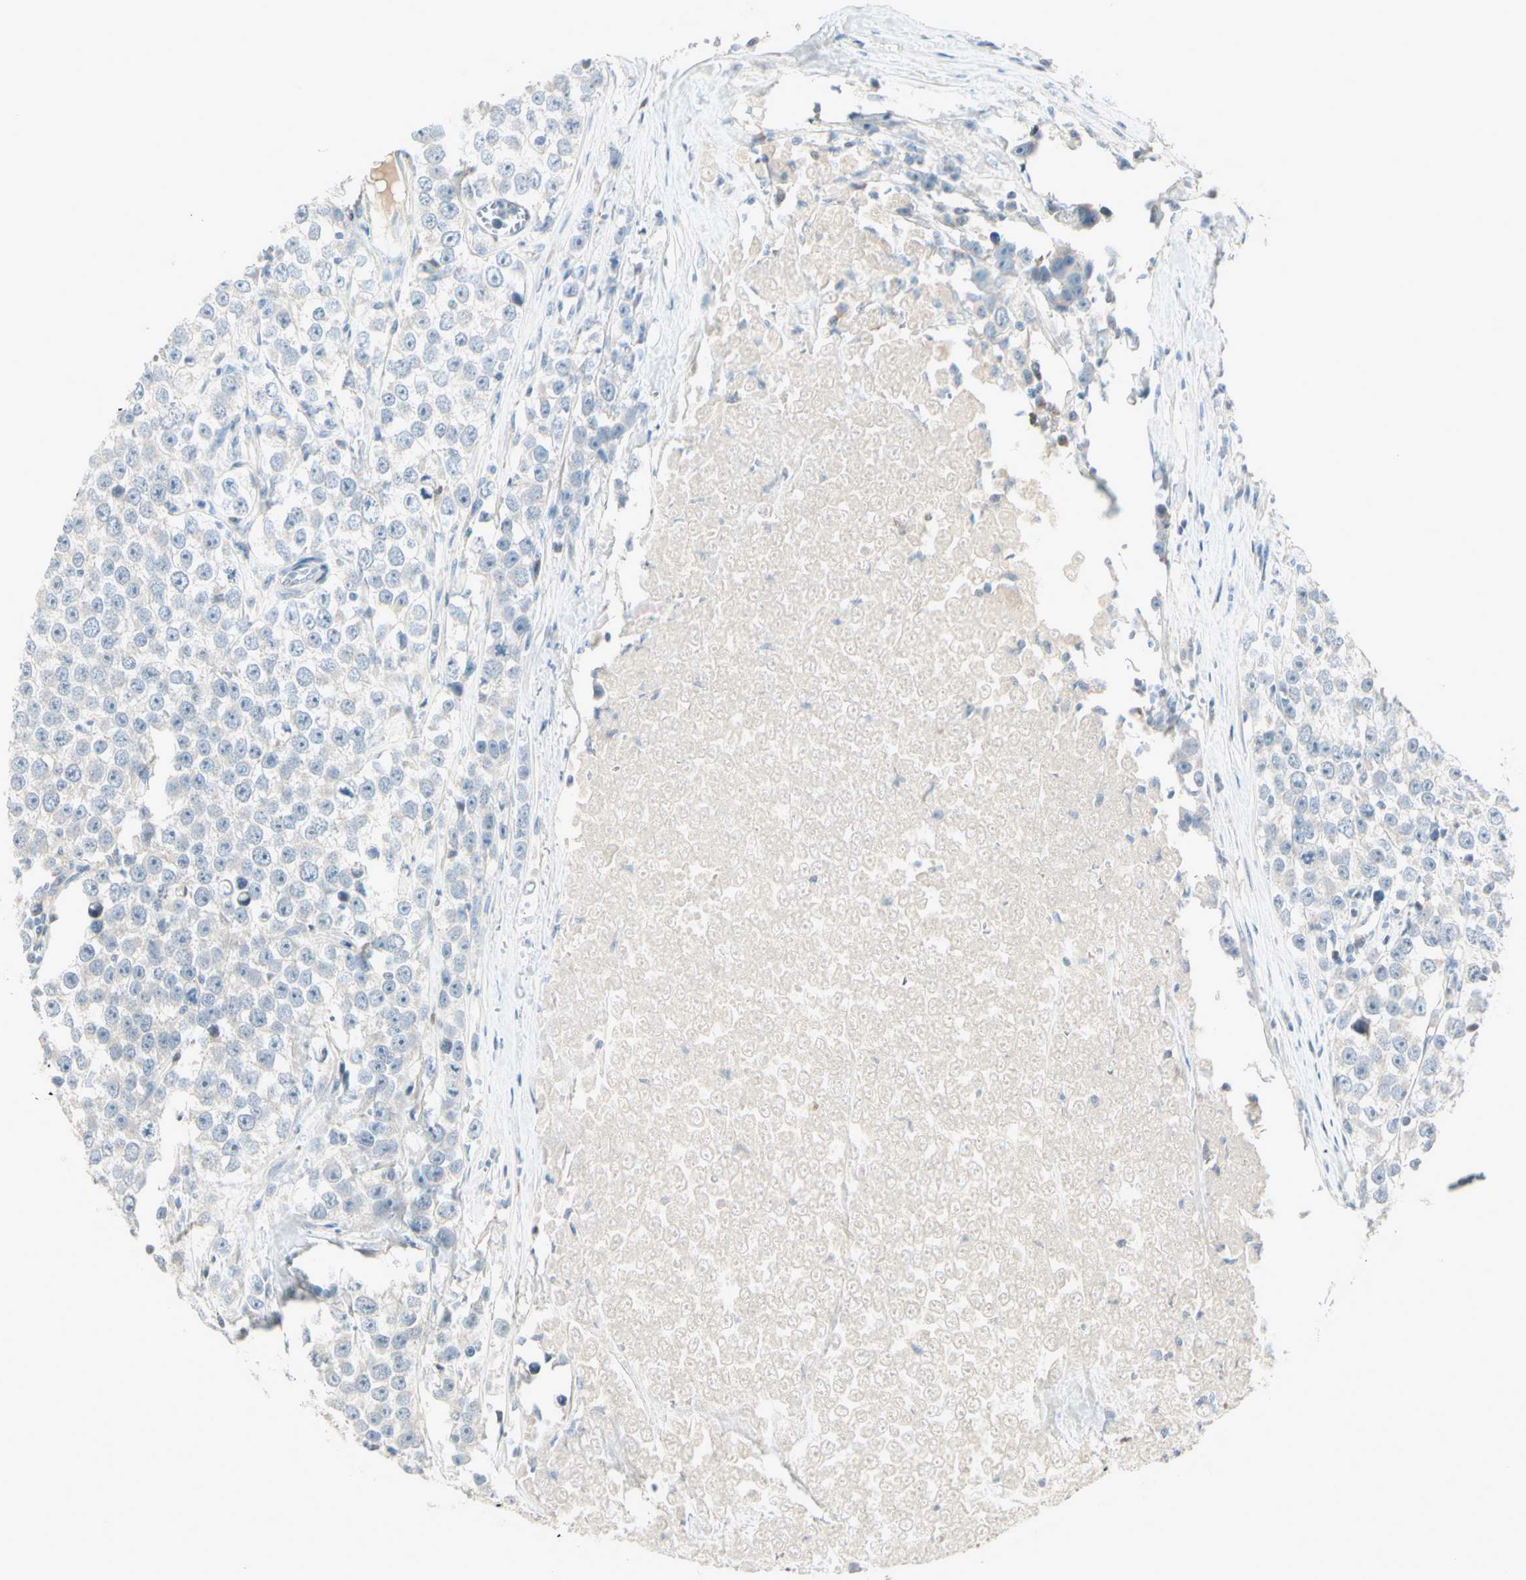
{"staining": {"intensity": "negative", "quantity": "none", "location": "none"}, "tissue": "testis cancer", "cell_type": "Tumor cells", "image_type": "cancer", "snomed": [{"axis": "morphology", "description": "Seminoma, NOS"}, {"axis": "morphology", "description": "Carcinoma, Embryonal, NOS"}, {"axis": "topography", "description": "Testis"}], "caption": "This image is of seminoma (testis) stained with IHC to label a protein in brown with the nuclei are counter-stained blue. There is no staining in tumor cells.", "gene": "CYP2E1", "patient": {"sex": "male", "age": 52}}